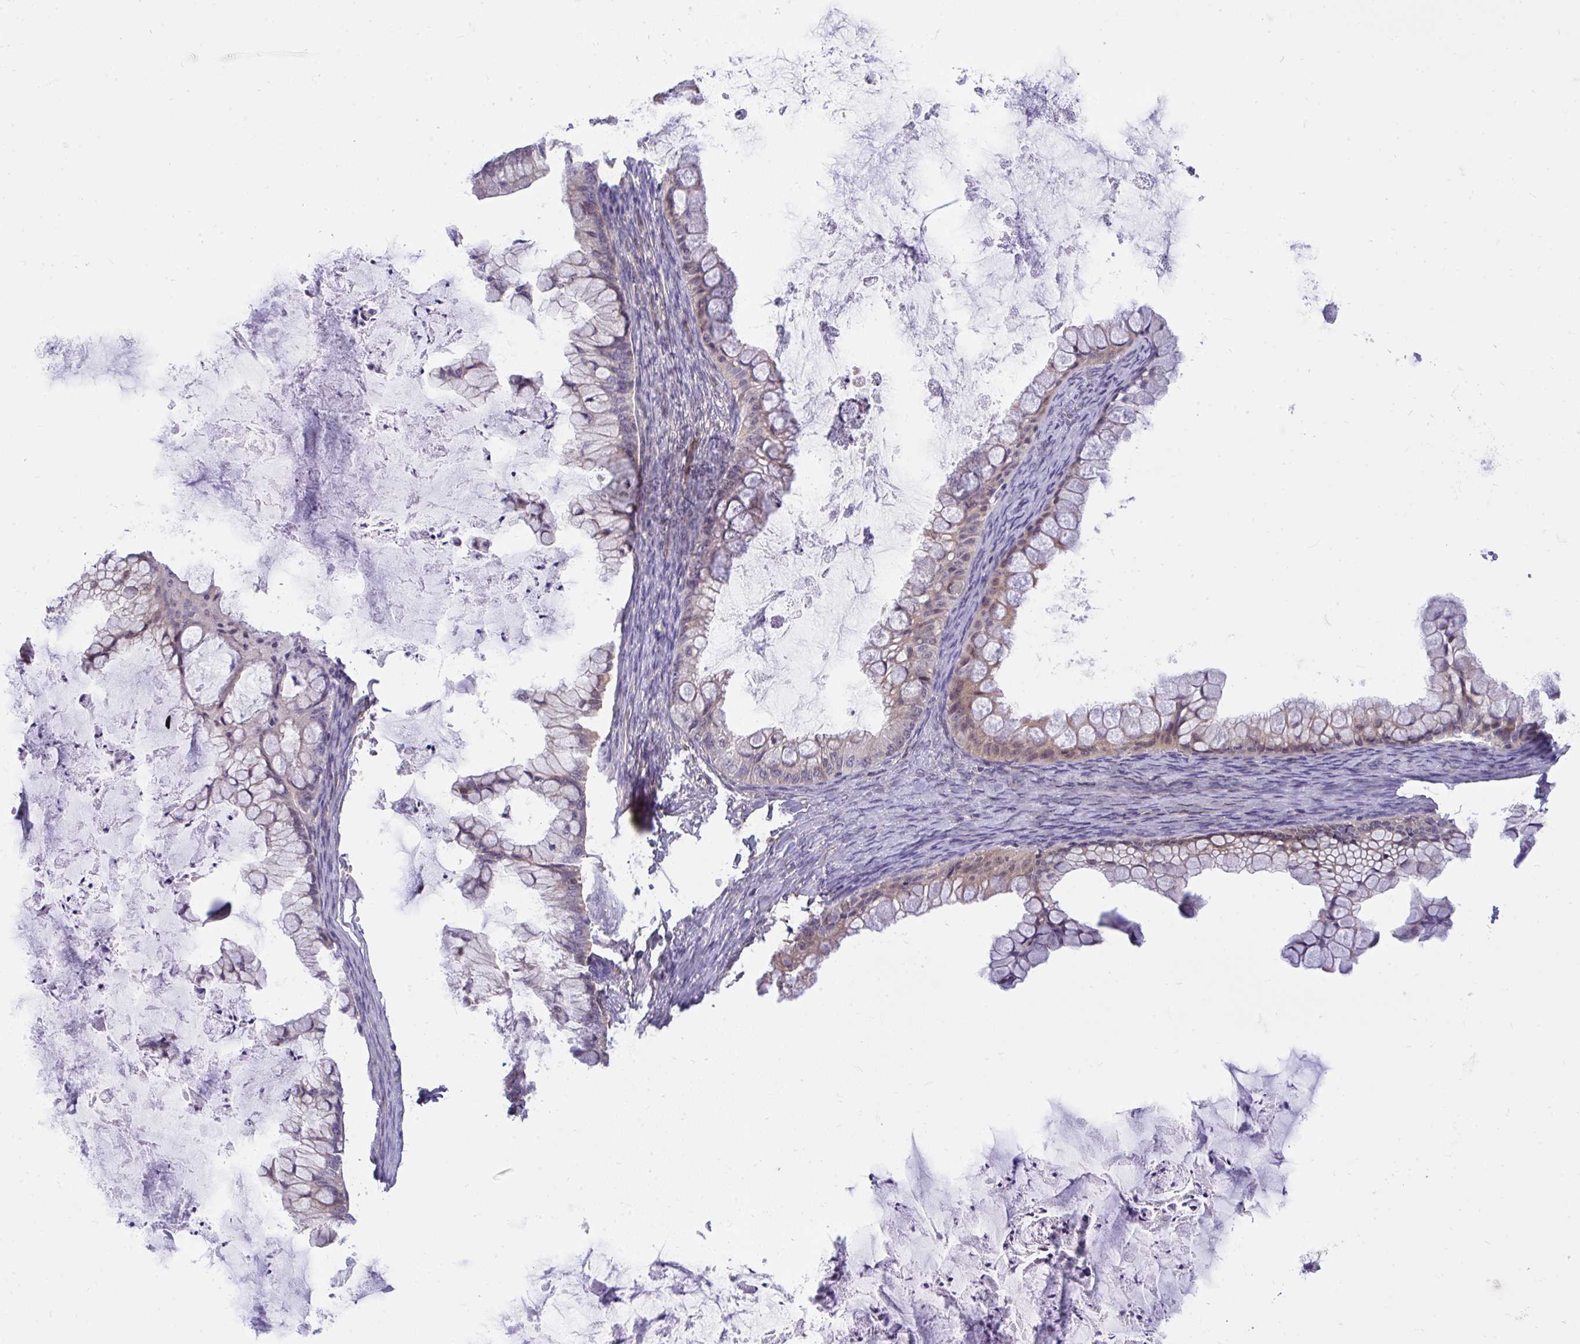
{"staining": {"intensity": "moderate", "quantity": "25%-75%", "location": "cytoplasmic/membranous"}, "tissue": "ovarian cancer", "cell_type": "Tumor cells", "image_type": "cancer", "snomed": [{"axis": "morphology", "description": "Cystadenocarcinoma, mucinous, NOS"}, {"axis": "topography", "description": "Ovary"}], "caption": "About 25%-75% of tumor cells in ovarian cancer (mucinous cystadenocarcinoma) reveal moderate cytoplasmic/membranous protein positivity as visualized by brown immunohistochemical staining.", "gene": "C19orf54", "patient": {"sex": "female", "age": 35}}